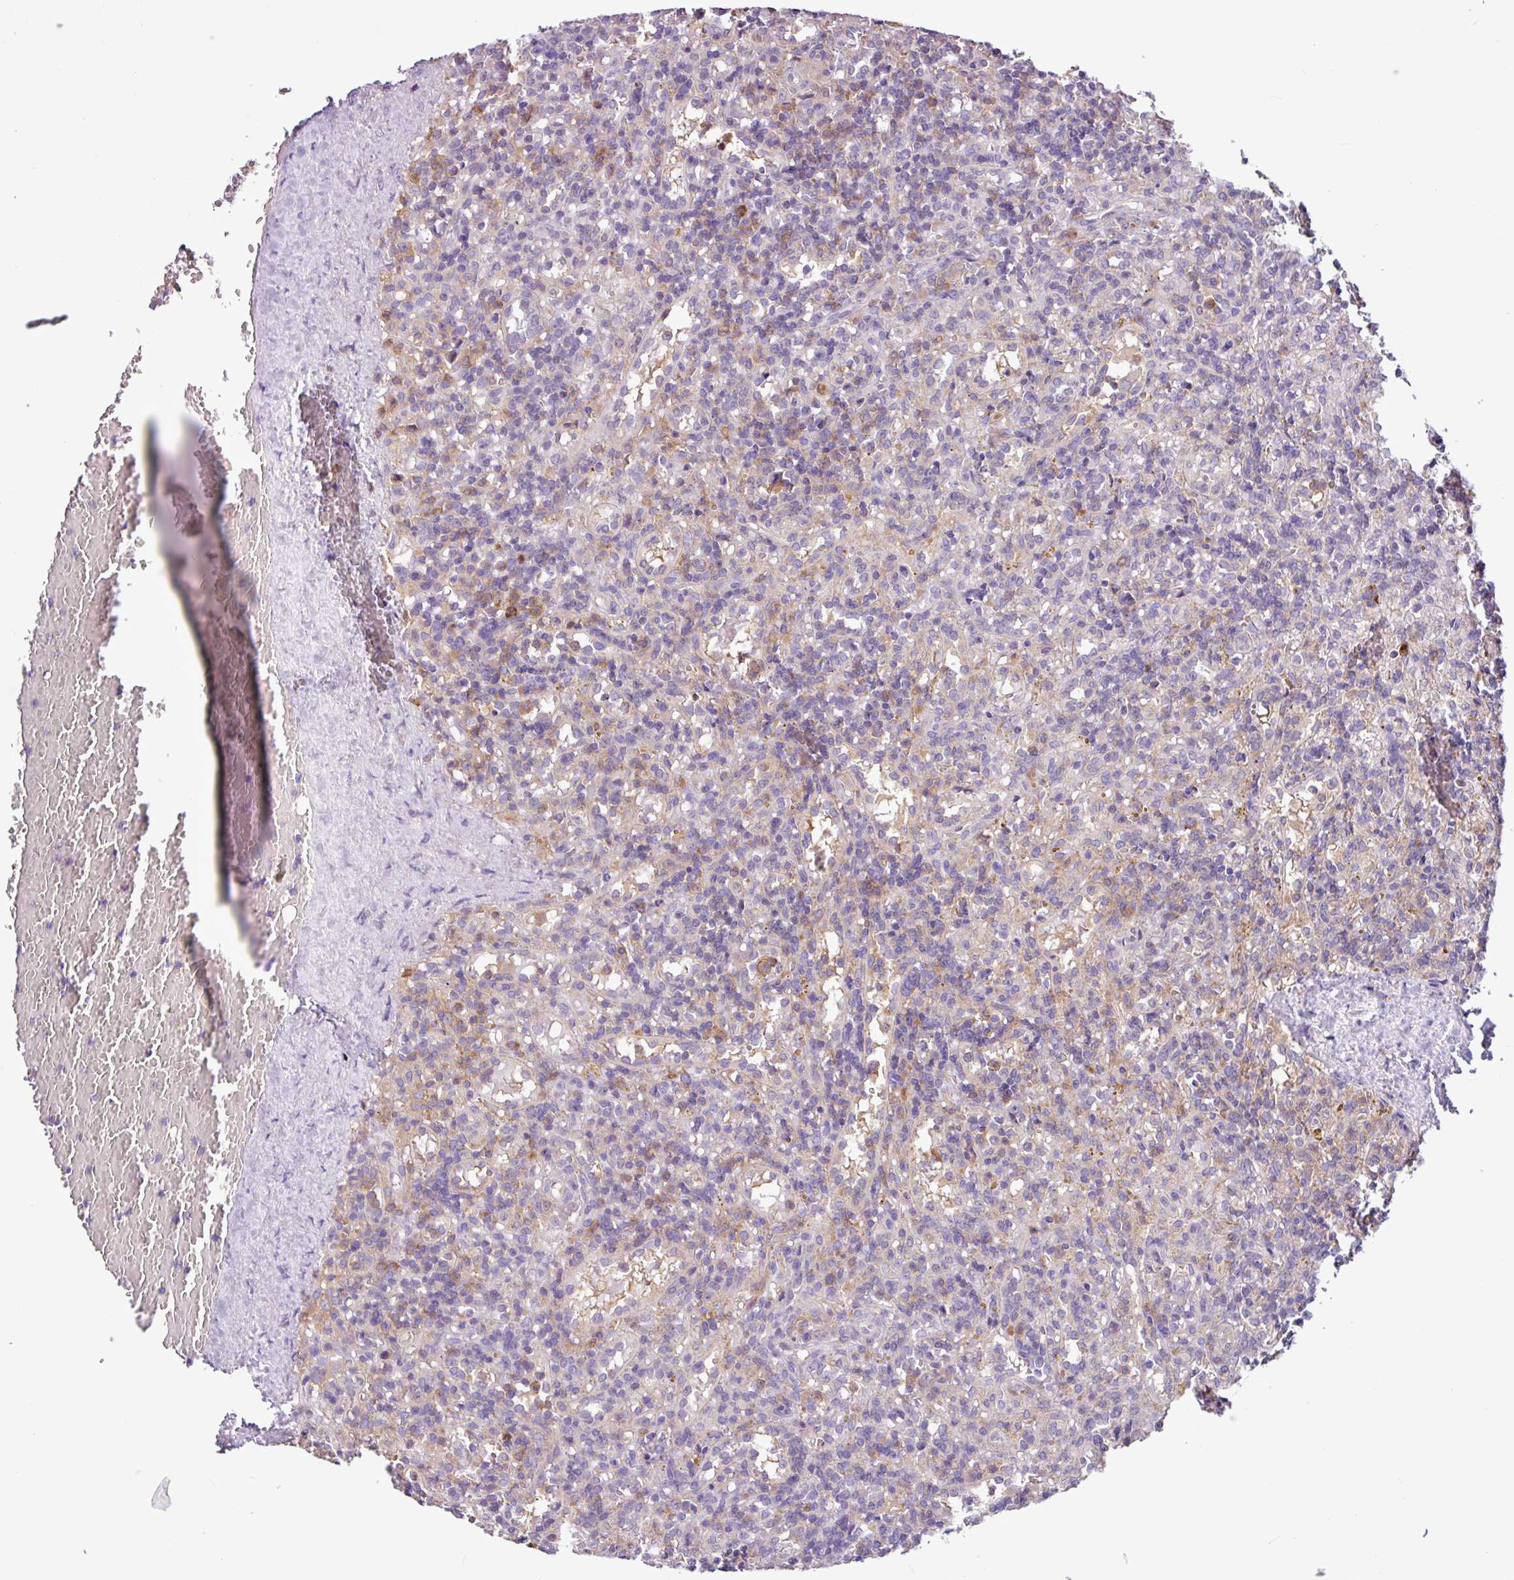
{"staining": {"intensity": "negative", "quantity": "none", "location": "none"}, "tissue": "lymphoma", "cell_type": "Tumor cells", "image_type": "cancer", "snomed": [{"axis": "morphology", "description": "Malignant lymphoma, non-Hodgkin's type, Low grade"}, {"axis": "topography", "description": "Spleen"}], "caption": "IHC histopathology image of lymphoma stained for a protein (brown), which exhibits no staining in tumor cells.", "gene": "ACTR3", "patient": {"sex": "male", "age": 67}}